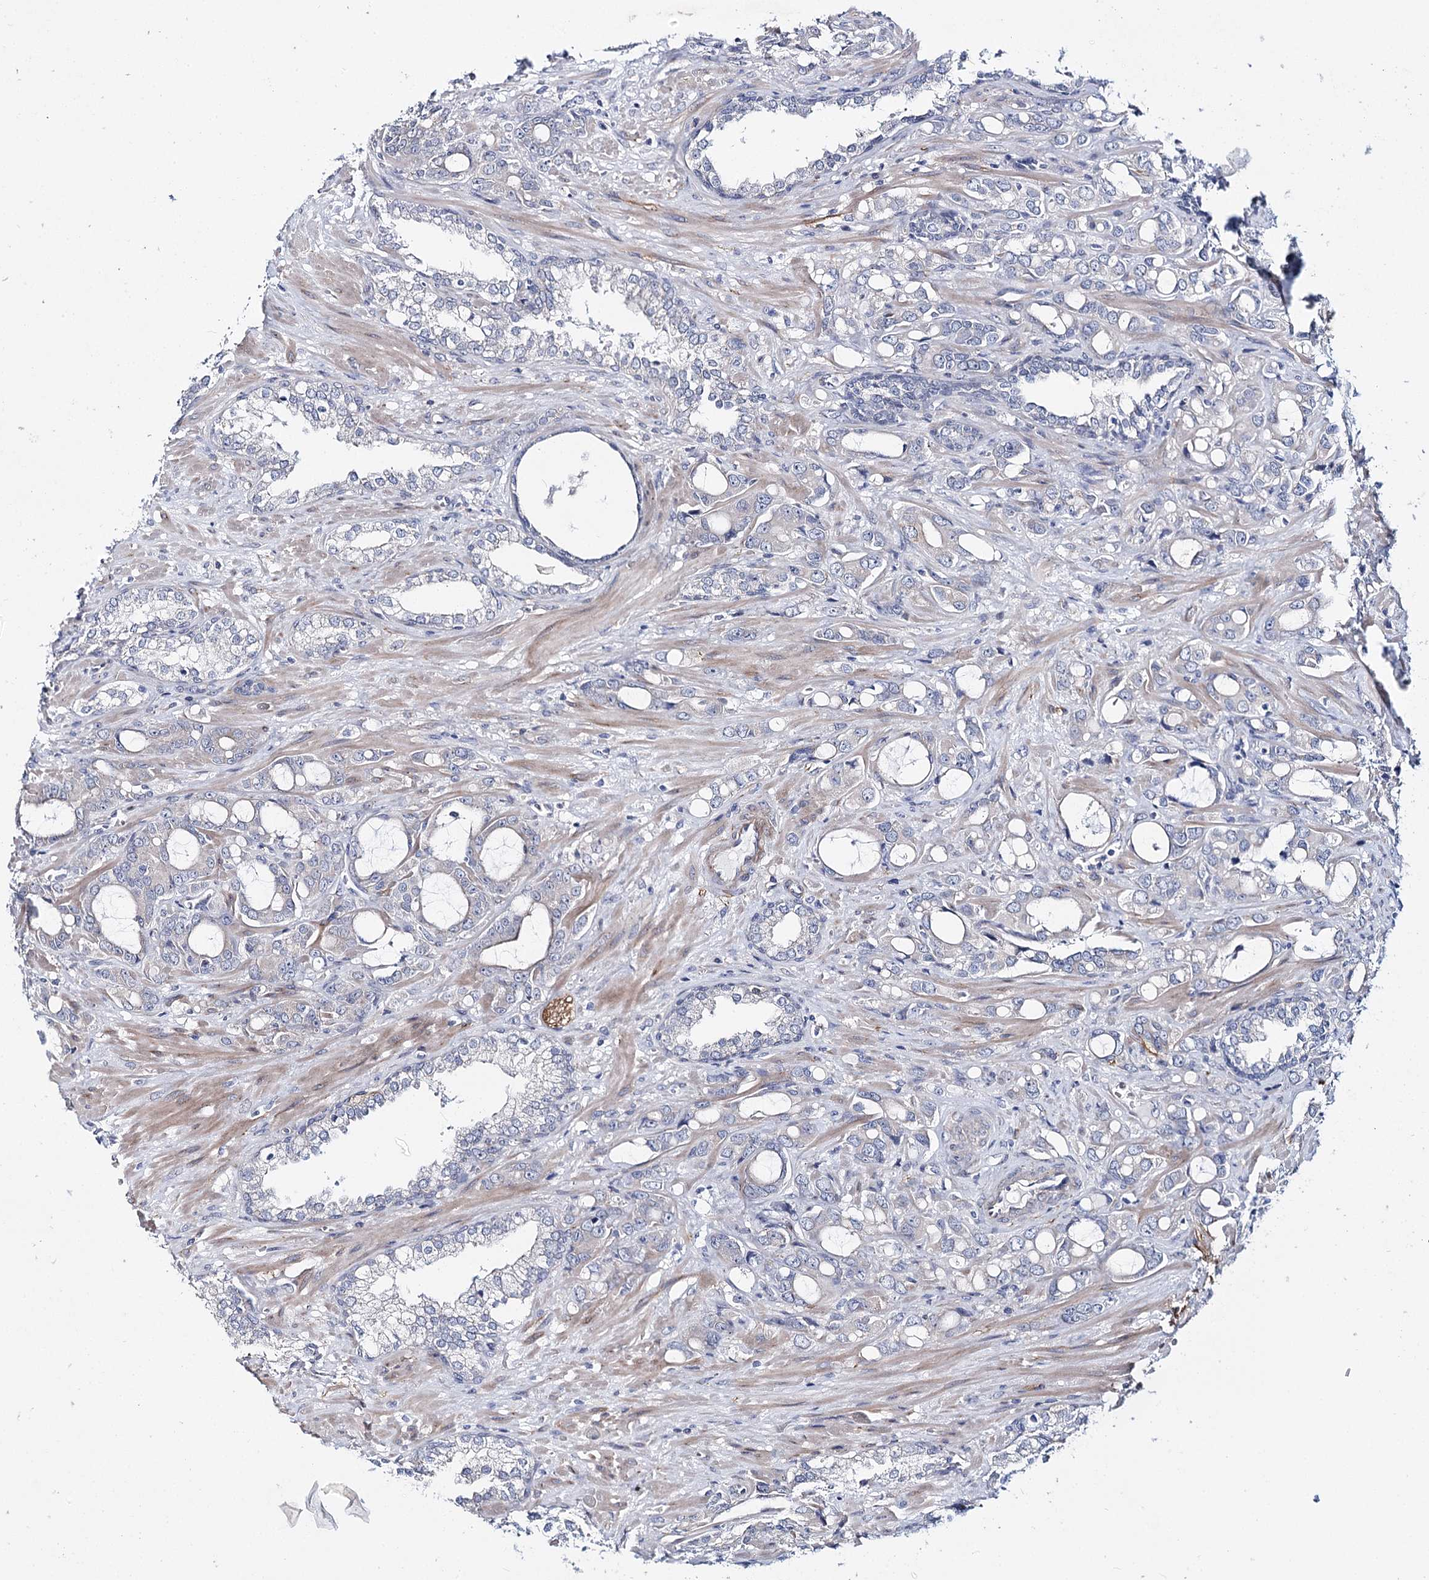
{"staining": {"intensity": "negative", "quantity": "none", "location": "none"}, "tissue": "prostate cancer", "cell_type": "Tumor cells", "image_type": "cancer", "snomed": [{"axis": "morphology", "description": "Adenocarcinoma, High grade"}, {"axis": "topography", "description": "Prostate"}], "caption": "A high-resolution image shows immunohistochemistry (IHC) staining of adenocarcinoma (high-grade) (prostate), which demonstrates no significant expression in tumor cells.", "gene": "TEX12", "patient": {"sex": "male", "age": 72}}